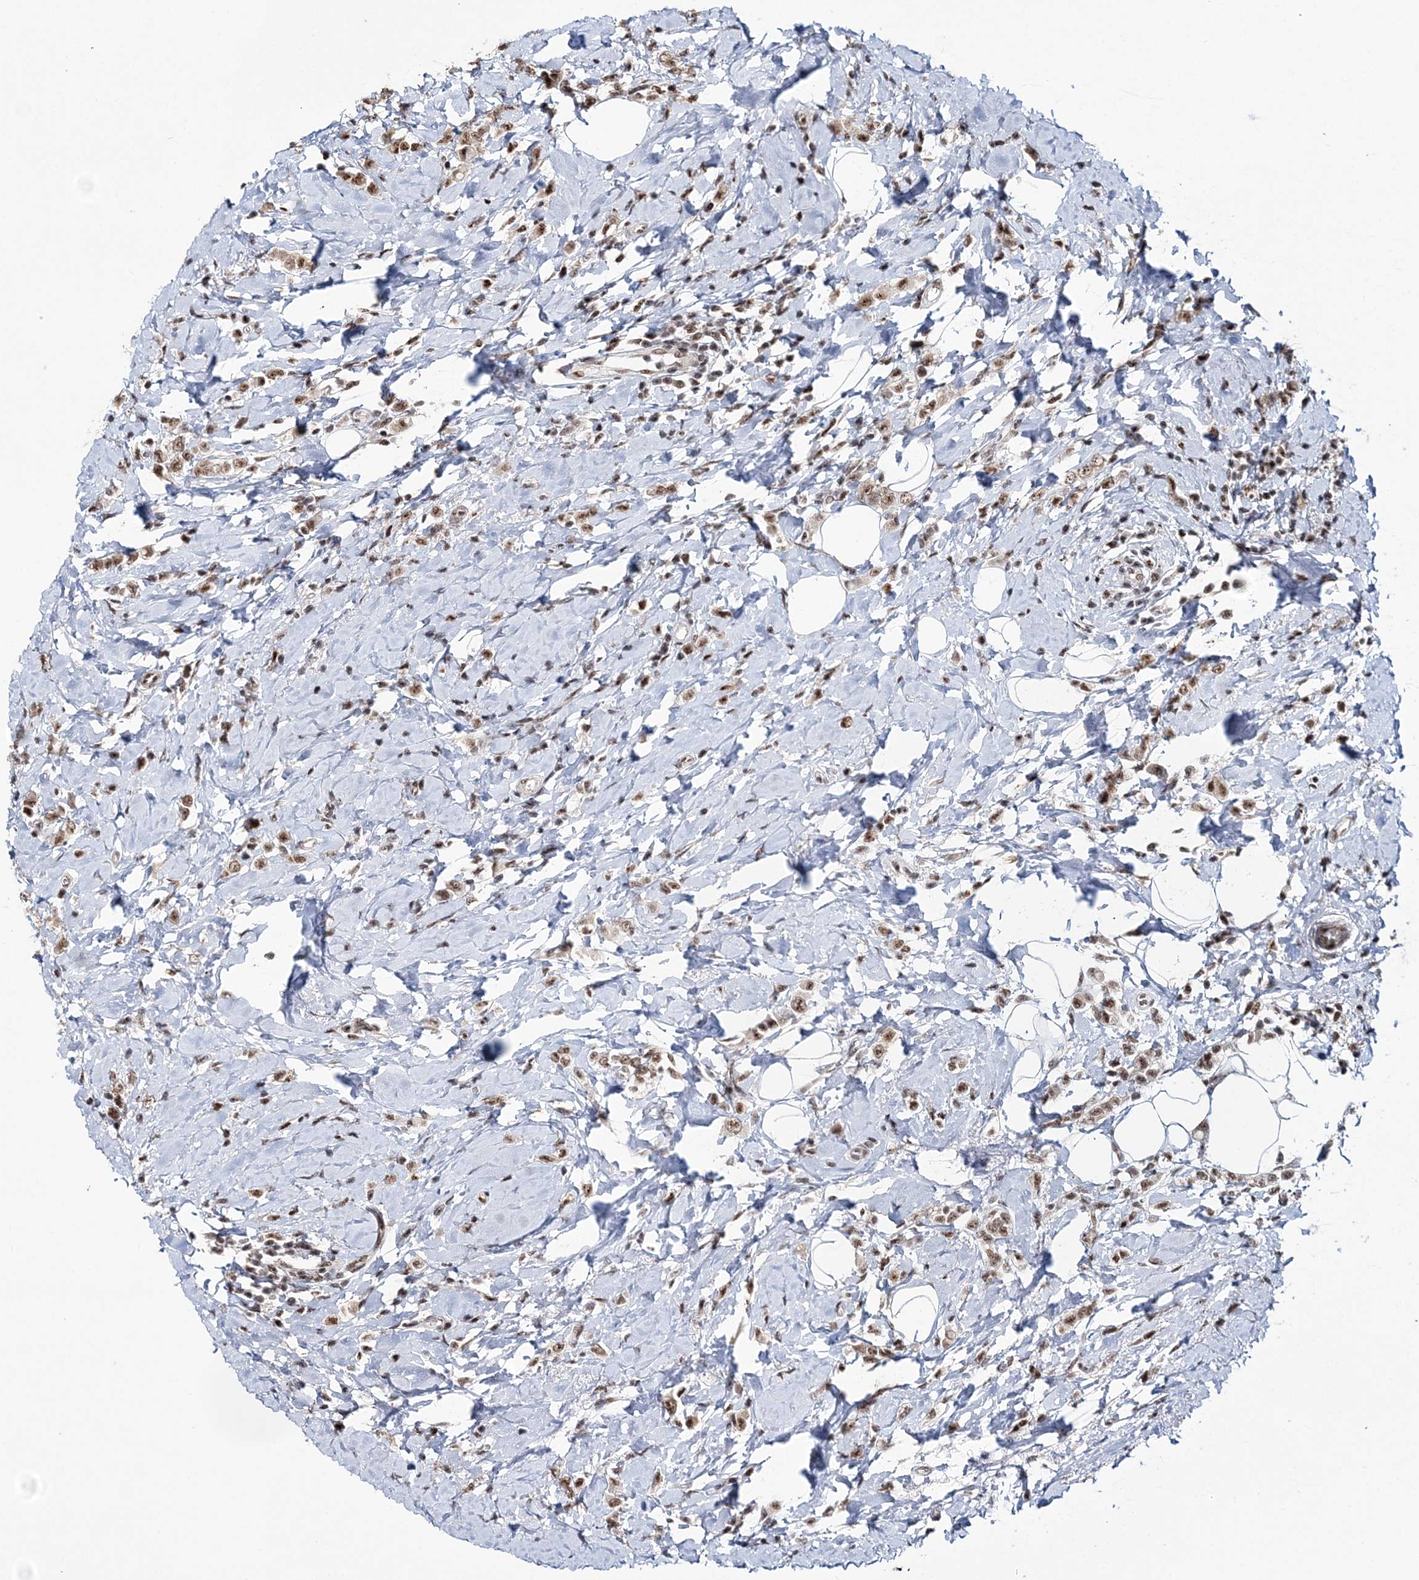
{"staining": {"intensity": "moderate", "quantity": ">75%", "location": "nuclear"}, "tissue": "breast cancer", "cell_type": "Tumor cells", "image_type": "cancer", "snomed": [{"axis": "morphology", "description": "Lobular carcinoma"}, {"axis": "topography", "description": "Breast"}], "caption": "A brown stain labels moderate nuclear expression of a protein in human breast lobular carcinoma tumor cells. (DAB (3,3'-diaminobenzidine) IHC, brown staining for protein, blue staining for nuclei).", "gene": "TATDN2", "patient": {"sex": "female", "age": 47}}